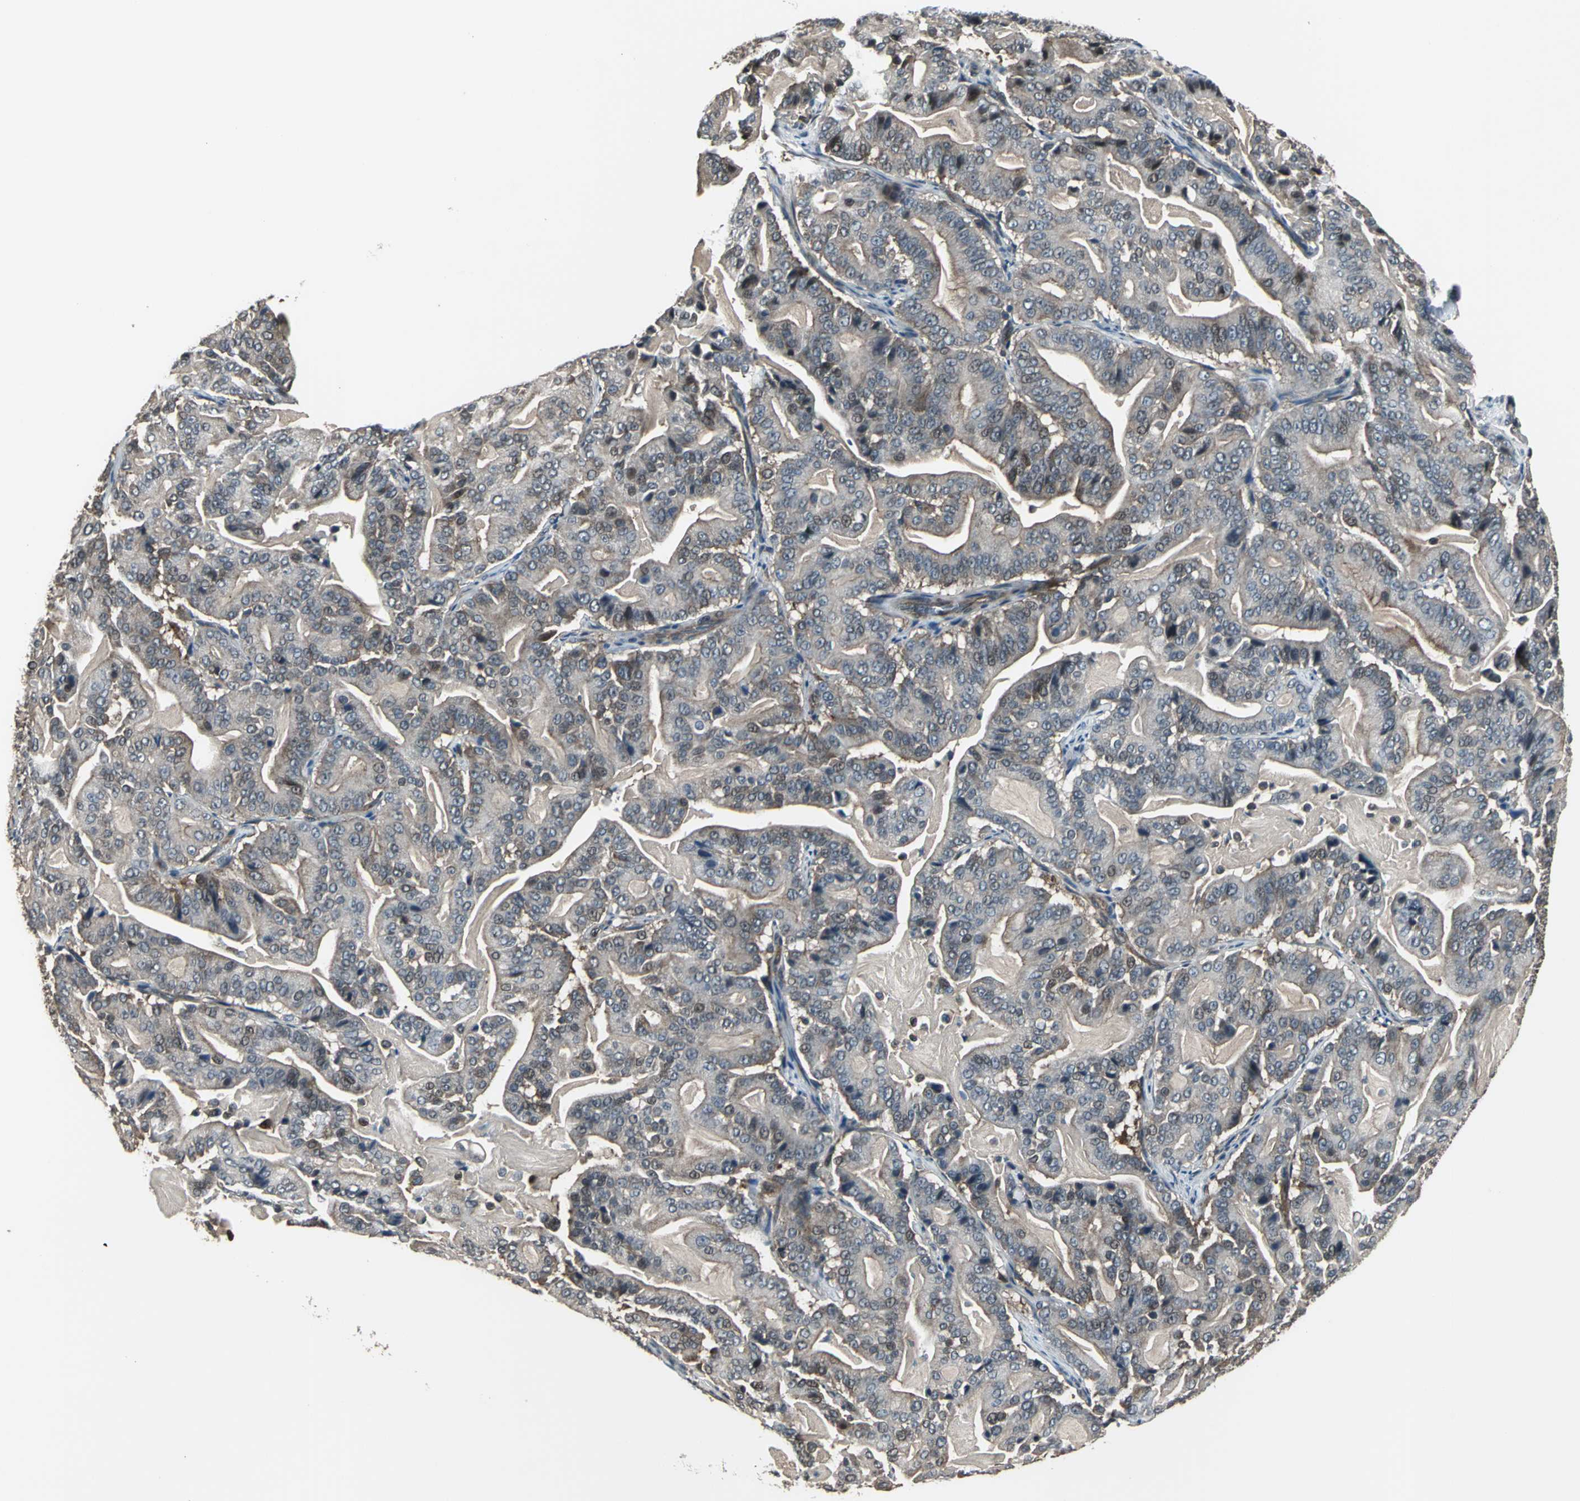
{"staining": {"intensity": "moderate", "quantity": "25%-75%", "location": "cytoplasmic/membranous,nuclear"}, "tissue": "pancreatic cancer", "cell_type": "Tumor cells", "image_type": "cancer", "snomed": [{"axis": "morphology", "description": "Adenocarcinoma, NOS"}, {"axis": "topography", "description": "Pancreas"}], "caption": "Adenocarcinoma (pancreatic) stained for a protein (brown) reveals moderate cytoplasmic/membranous and nuclear positive staining in approximately 25%-75% of tumor cells.", "gene": "PFDN1", "patient": {"sex": "male", "age": 63}}